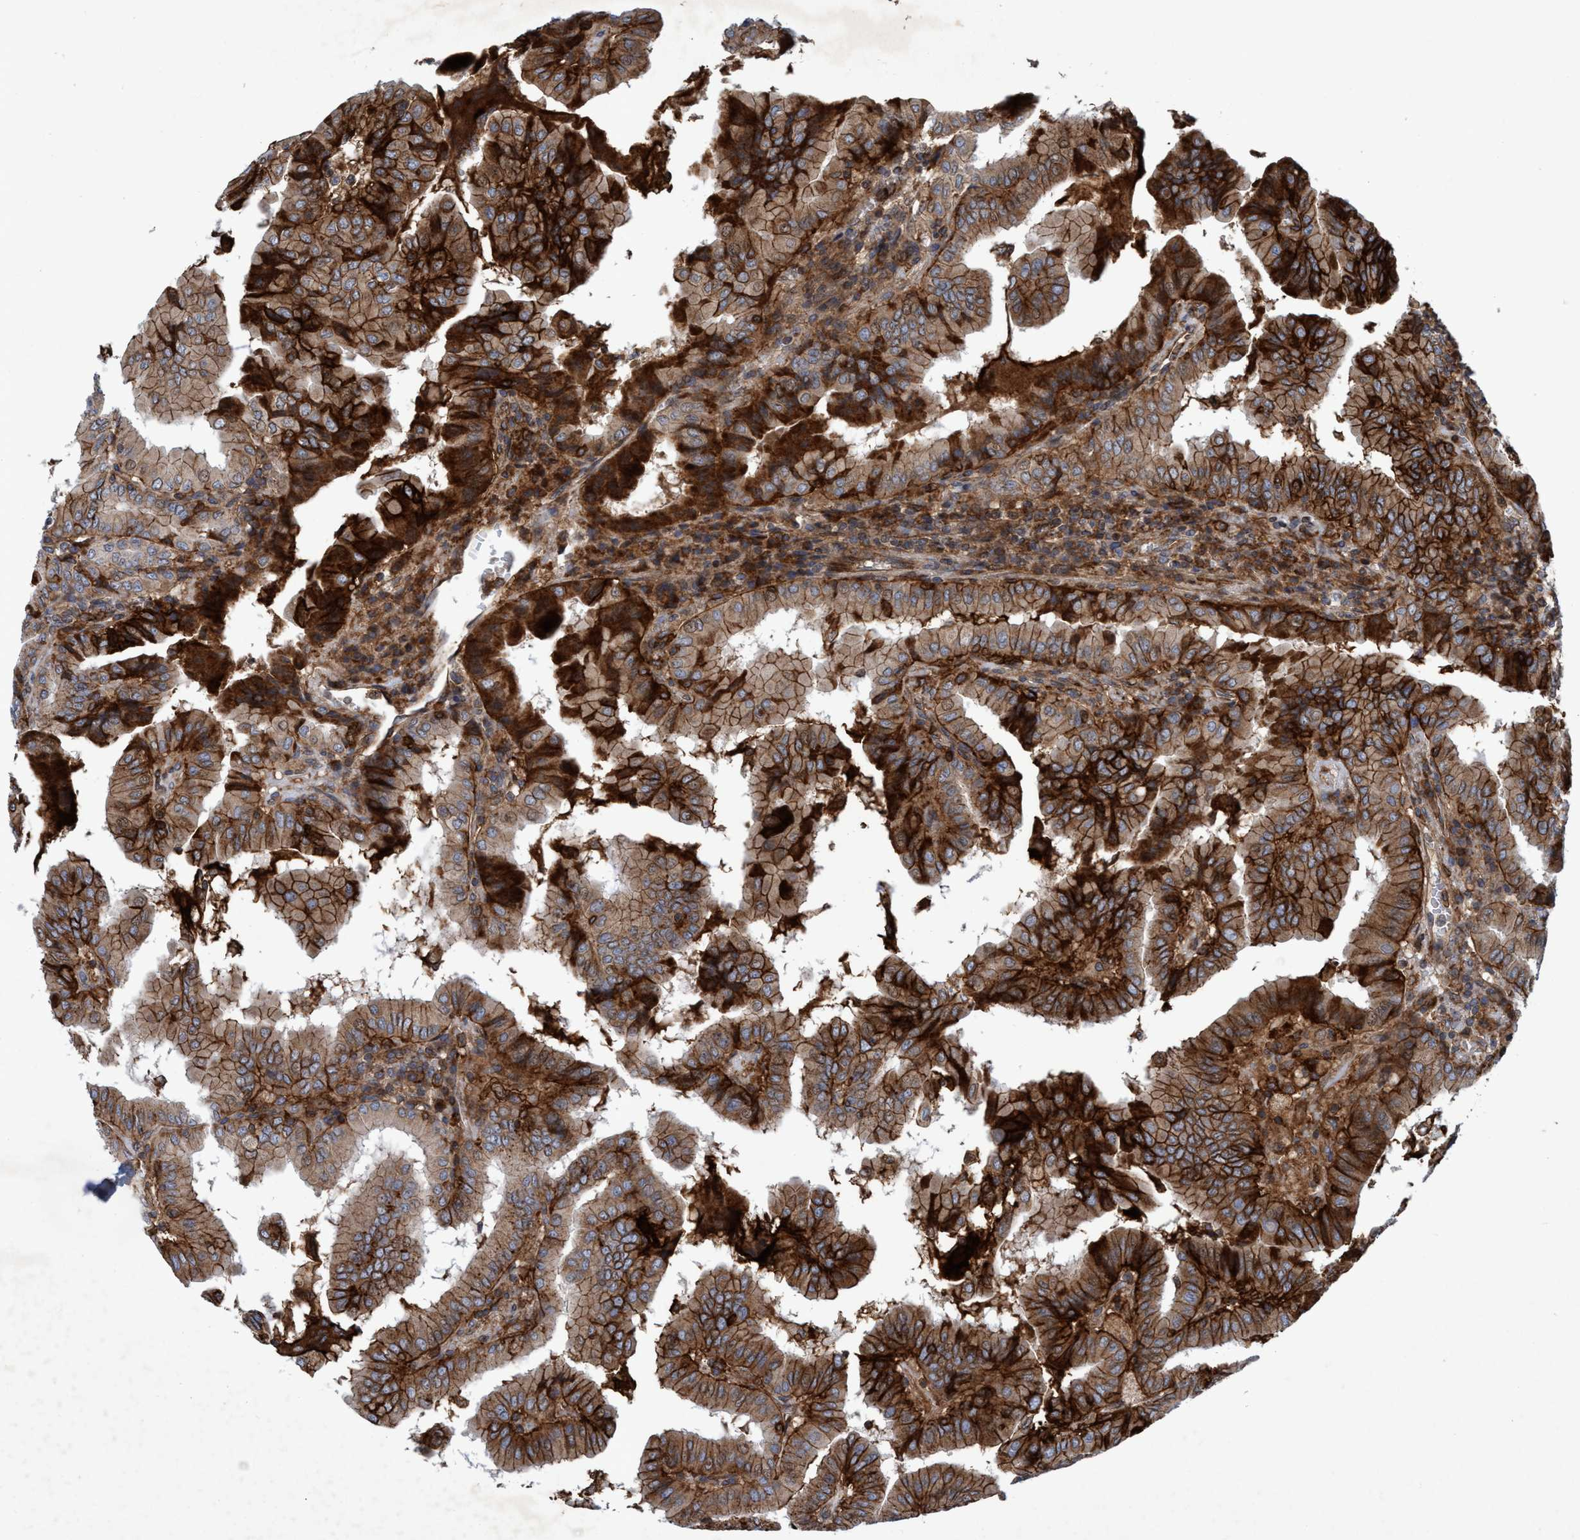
{"staining": {"intensity": "strong", "quantity": ">75%", "location": "cytoplasmic/membranous"}, "tissue": "thyroid cancer", "cell_type": "Tumor cells", "image_type": "cancer", "snomed": [{"axis": "morphology", "description": "Papillary adenocarcinoma, NOS"}, {"axis": "topography", "description": "Thyroid gland"}], "caption": "Strong cytoplasmic/membranous protein staining is present in approximately >75% of tumor cells in thyroid cancer.", "gene": "SLC16A3", "patient": {"sex": "male", "age": 33}}